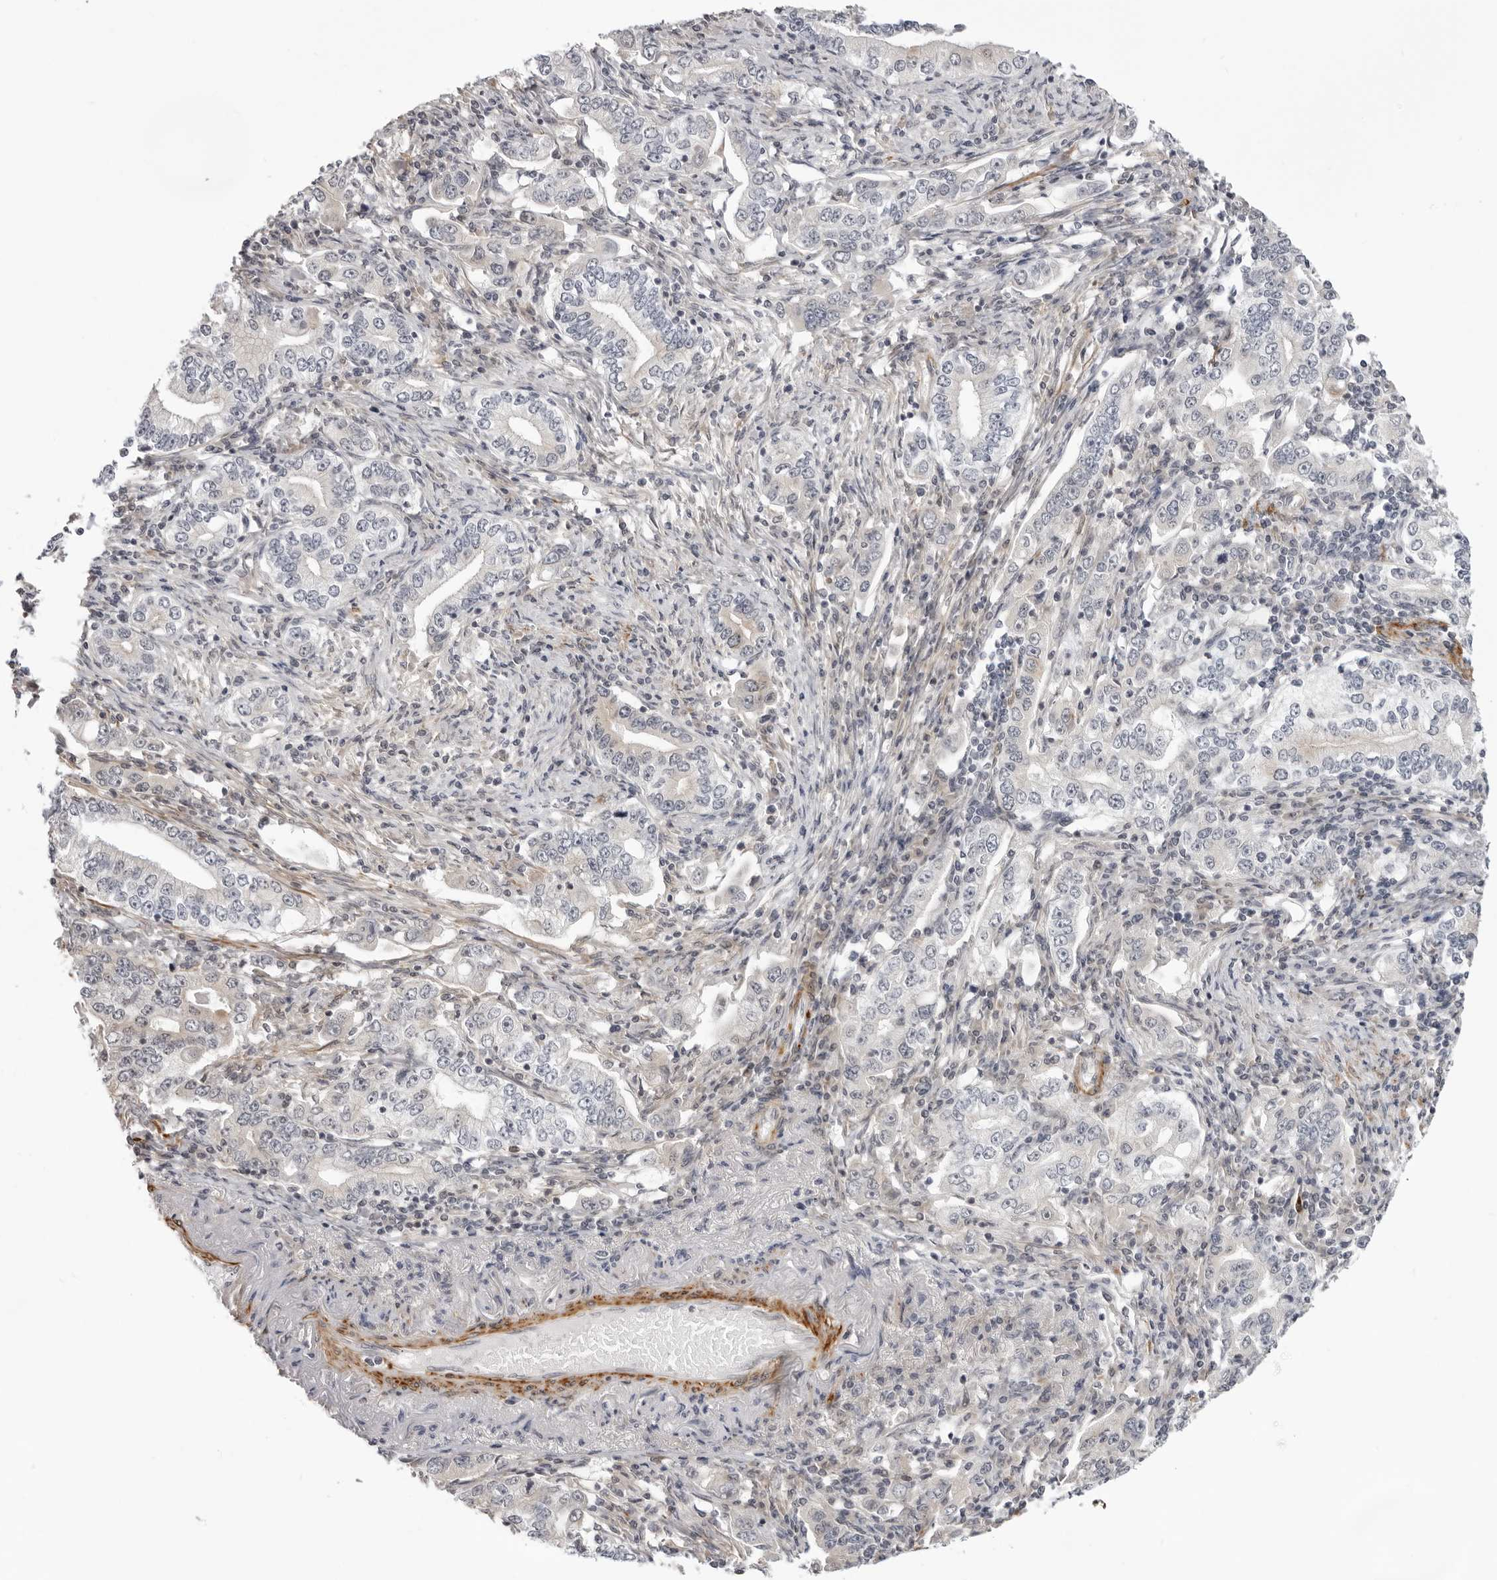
{"staining": {"intensity": "negative", "quantity": "none", "location": "none"}, "tissue": "stomach cancer", "cell_type": "Tumor cells", "image_type": "cancer", "snomed": [{"axis": "morphology", "description": "Adenocarcinoma, NOS"}, {"axis": "topography", "description": "Stomach, lower"}], "caption": "Stomach cancer was stained to show a protein in brown. There is no significant positivity in tumor cells. Nuclei are stained in blue.", "gene": "SRGAP2", "patient": {"sex": "female", "age": 72}}